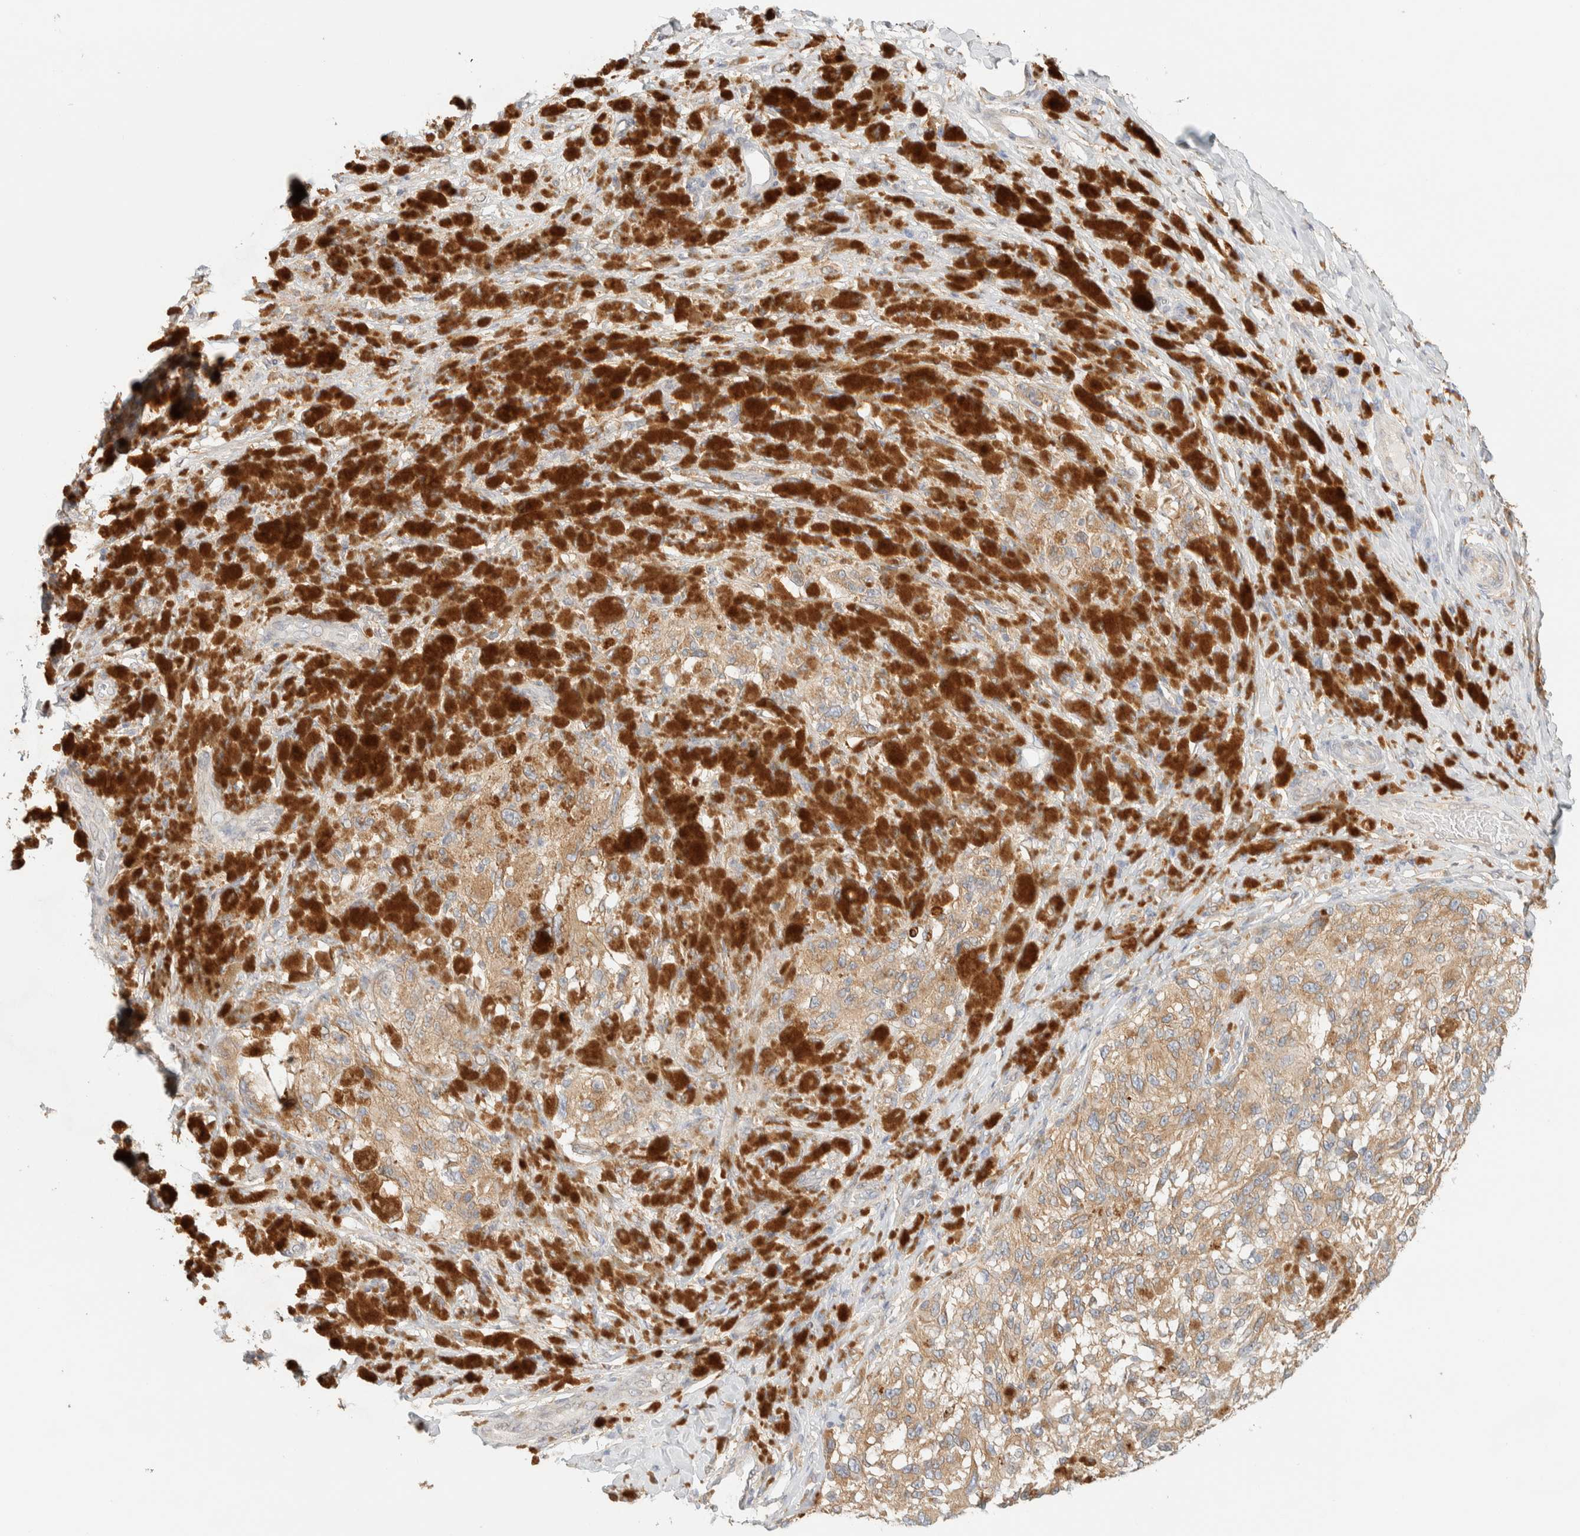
{"staining": {"intensity": "moderate", "quantity": ">75%", "location": "cytoplasmic/membranous"}, "tissue": "melanoma", "cell_type": "Tumor cells", "image_type": "cancer", "snomed": [{"axis": "morphology", "description": "Malignant melanoma, NOS"}, {"axis": "topography", "description": "Skin"}], "caption": "An image showing moderate cytoplasmic/membranous staining in approximately >75% of tumor cells in malignant melanoma, as visualized by brown immunohistochemical staining.", "gene": "NT5C", "patient": {"sex": "female", "age": 73}}